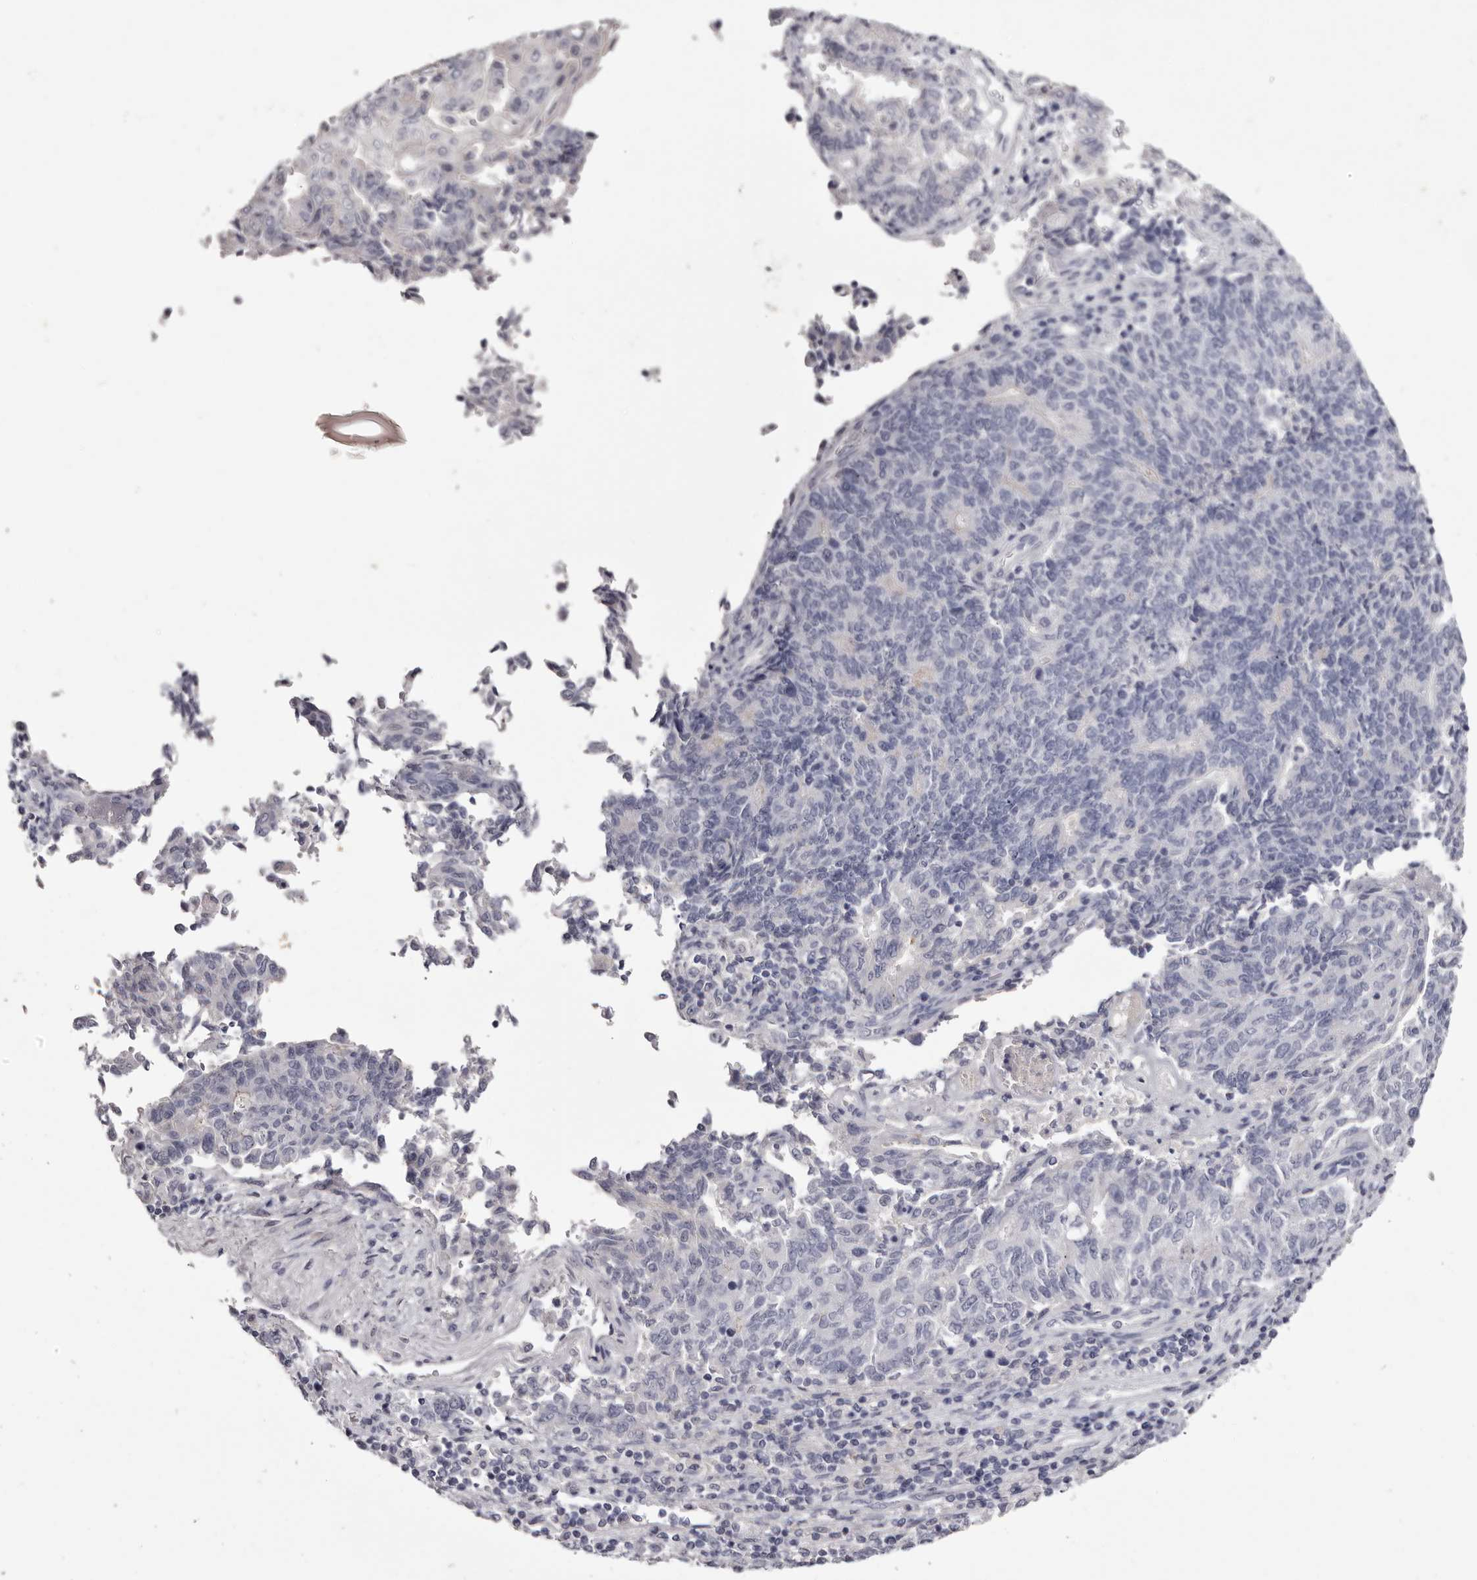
{"staining": {"intensity": "negative", "quantity": "none", "location": "none"}, "tissue": "endometrial cancer", "cell_type": "Tumor cells", "image_type": "cancer", "snomed": [{"axis": "morphology", "description": "Adenocarcinoma, NOS"}, {"axis": "topography", "description": "Endometrium"}], "caption": "An image of endometrial adenocarcinoma stained for a protein reveals no brown staining in tumor cells.", "gene": "CA6", "patient": {"sex": "female", "age": 80}}